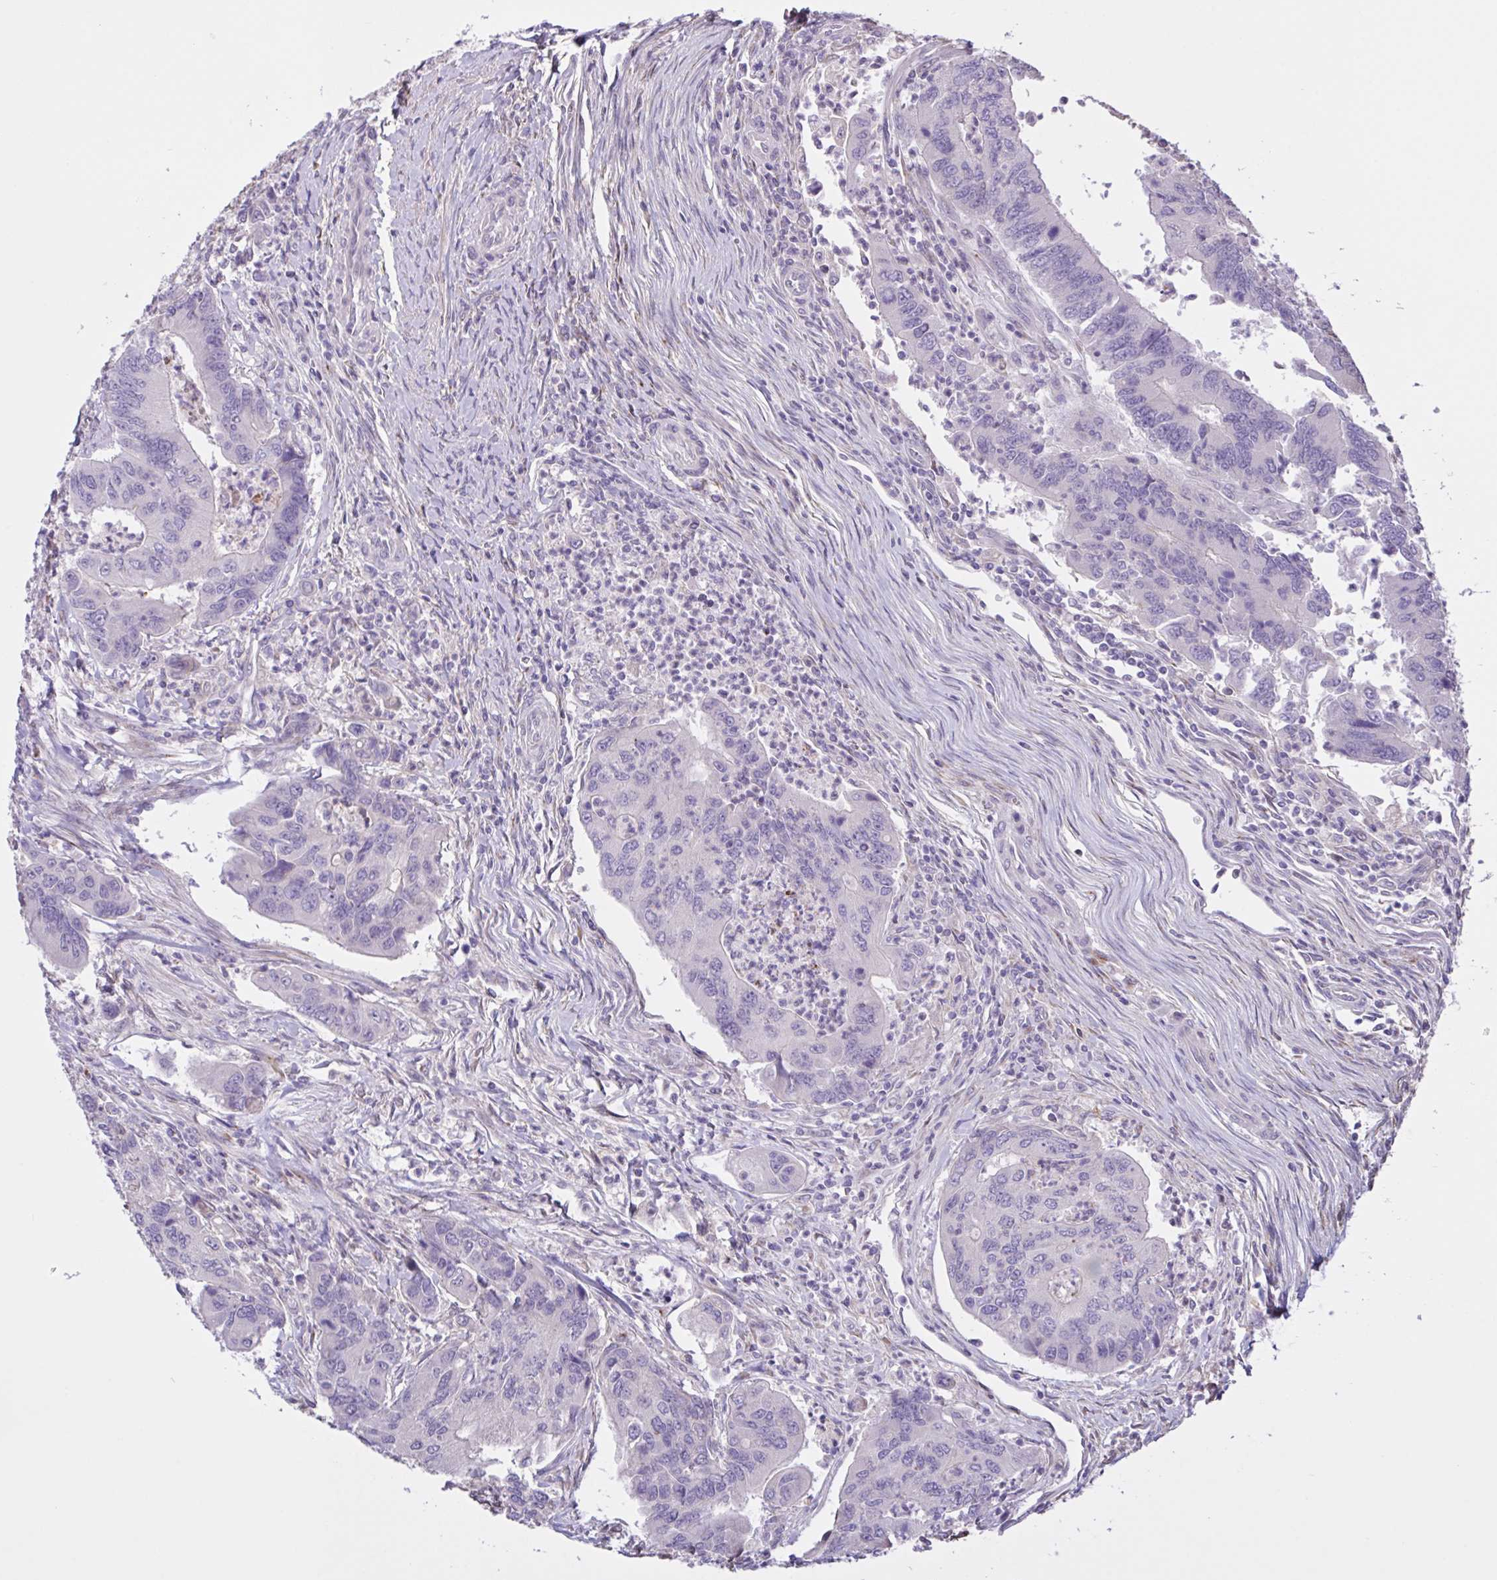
{"staining": {"intensity": "negative", "quantity": "none", "location": "none"}, "tissue": "colorectal cancer", "cell_type": "Tumor cells", "image_type": "cancer", "snomed": [{"axis": "morphology", "description": "Adenocarcinoma, NOS"}, {"axis": "topography", "description": "Colon"}], "caption": "Immunohistochemistry (IHC) of human adenocarcinoma (colorectal) exhibits no expression in tumor cells.", "gene": "MRGPRX2", "patient": {"sex": "female", "age": 67}}